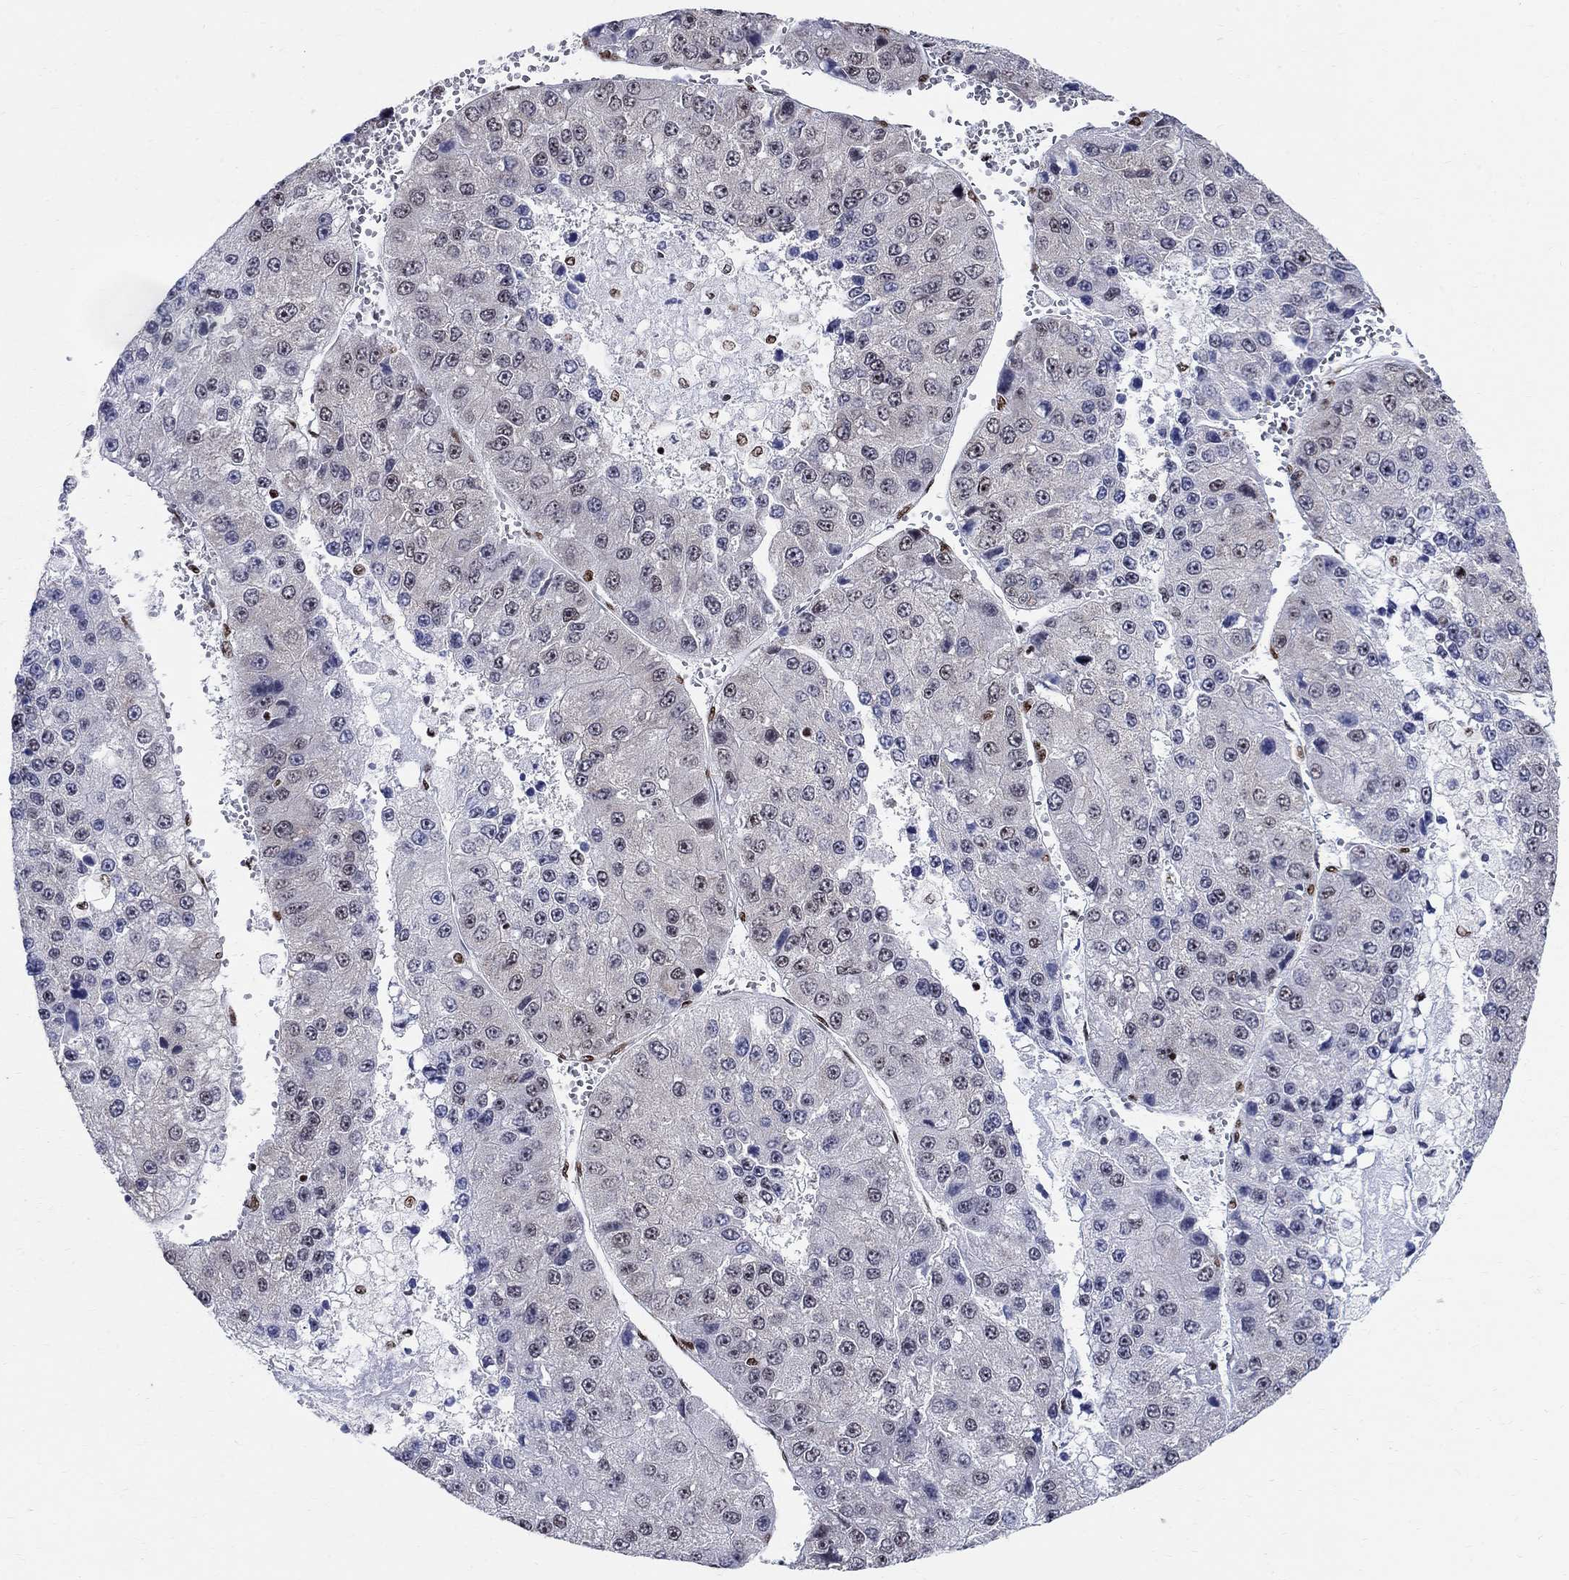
{"staining": {"intensity": "negative", "quantity": "none", "location": "none"}, "tissue": "liver cancer", "cell_type": "Tumor cells", "image_type": "cancer", "snomed": [{"axis": "morphology", "description": "Carcinoma, Hepatocellular, NOS"}, {"axis": "topography", "description": "Liver"}], "caption": "The IHC histopathology image has no significant staining in tumor cells of liver hepatocellular carcinoma tissue. (DAB IHC, high magnification).", "gene": "FBXO16", "patient": {"sex": "female", "age": 73}}